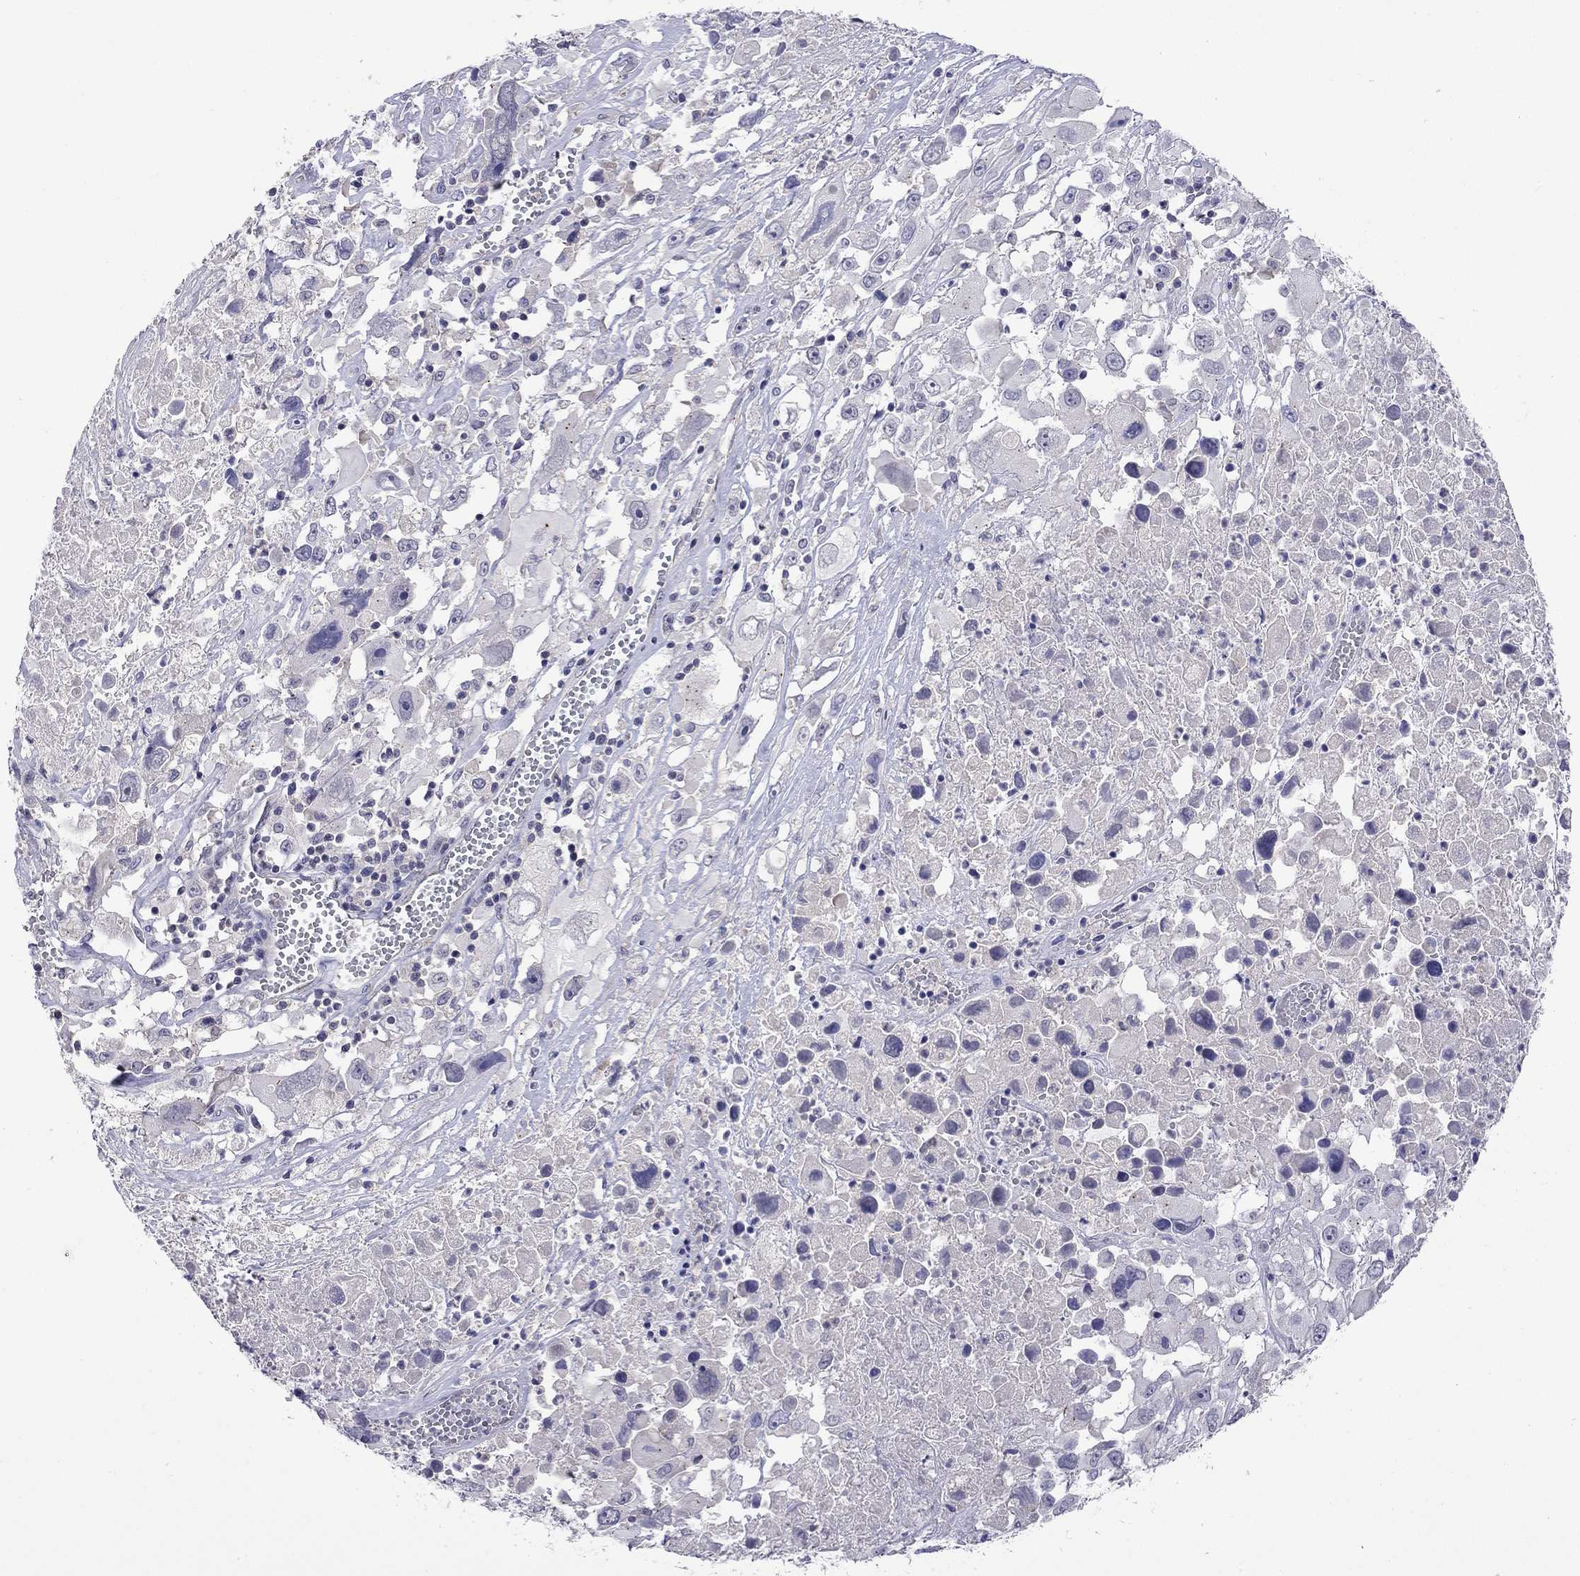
{"staining": {"intensity": "negative", "quantity": "none", "location": "none"}, "tissue": "melanoma", "cell_type": "Tumor cells", "image_type": "cancer", "snomed": [{"axis": "morphology", "description": "Malignant melanoma, Metastatic site"}, {"axis": "topography", "description": "Soft tissue"}], "caption": "Immunohistochemistry (IHC) photomicrograph of malignant melanoma (metastatic site) stained for a protein (brown), which shows no positivity in tumor cells.", "gene": "WNK3", "patient": {"sex": "male", "age": 50}}